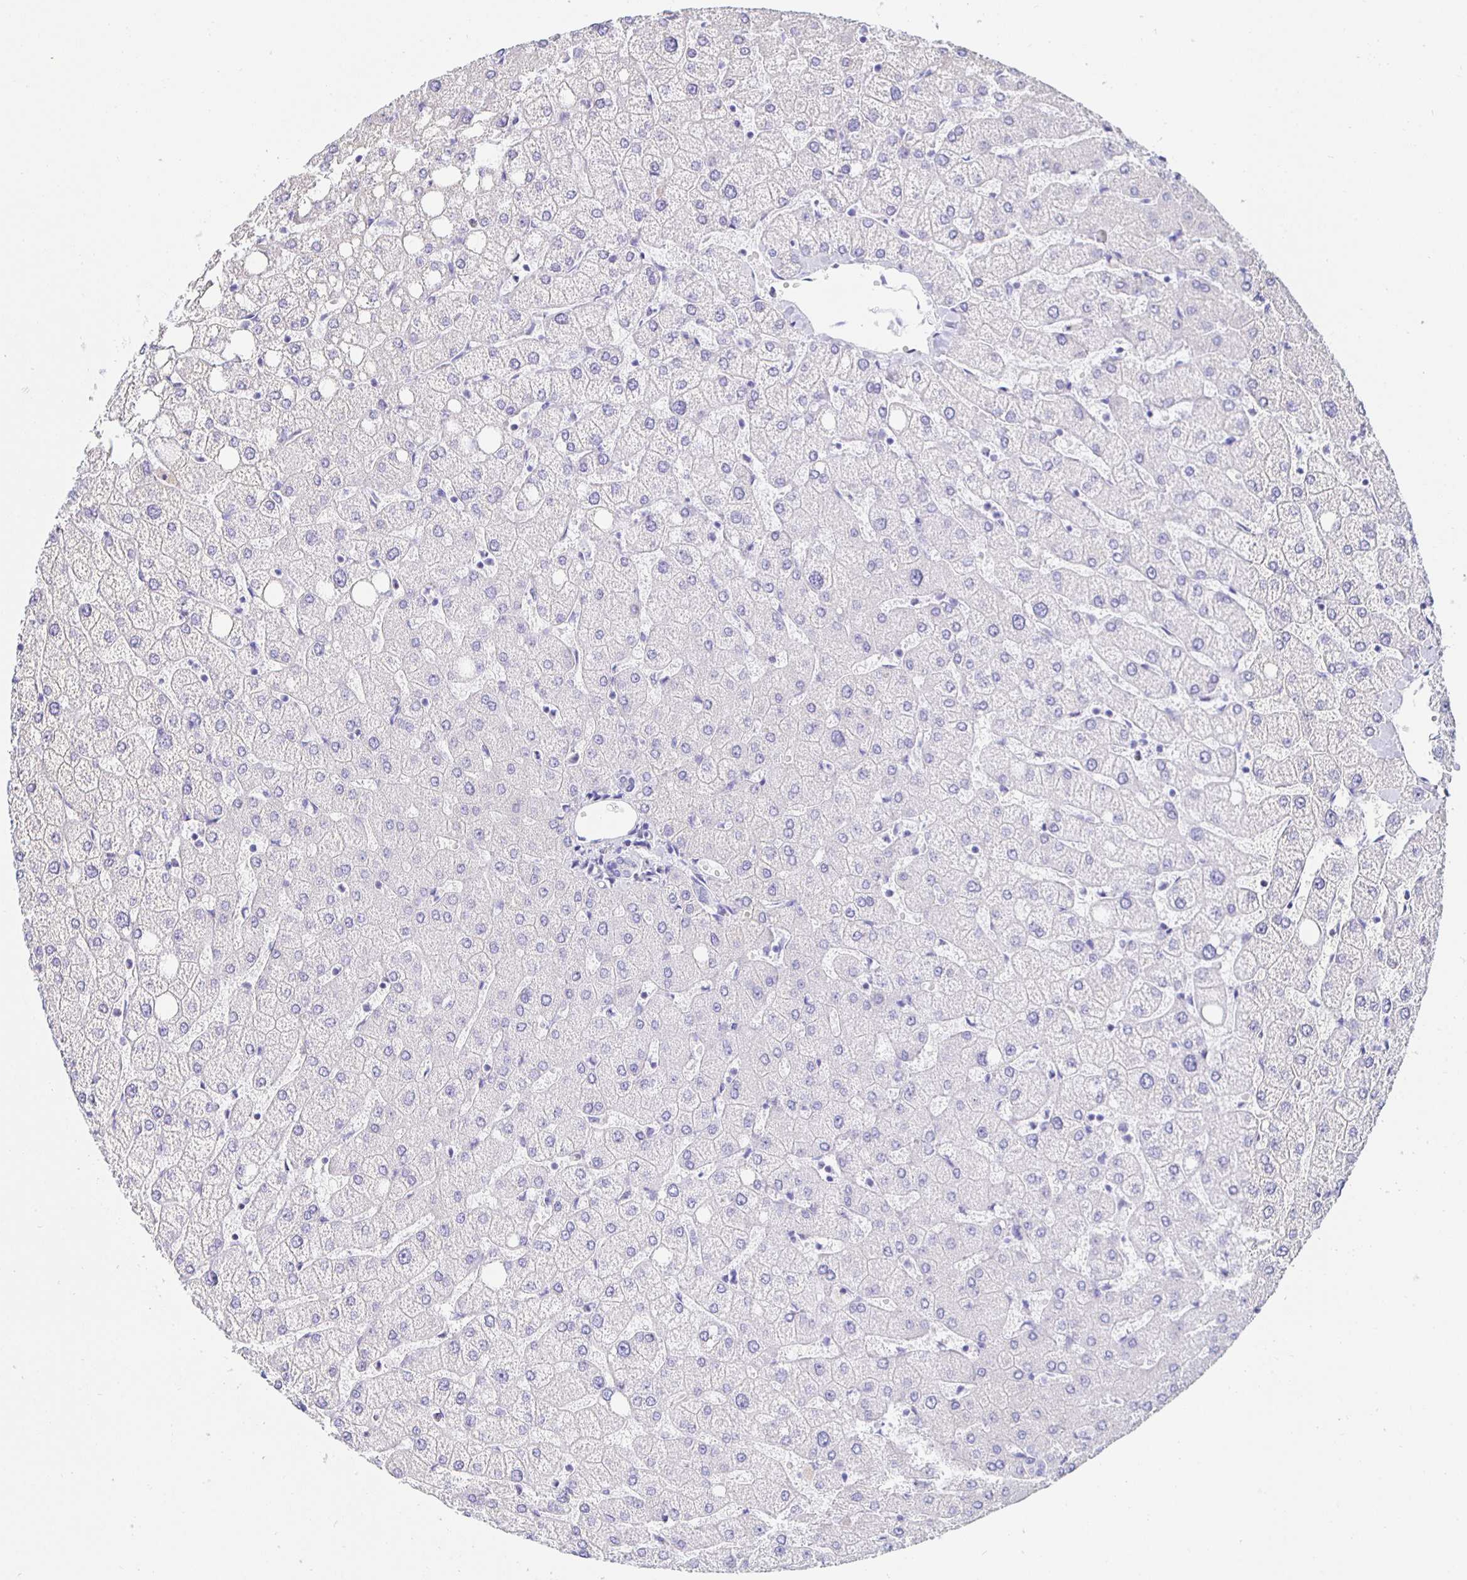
{"staining": {"intensity": "negative", "quantity": "none", "location": "none"}, "tissue": "liver", "cell_type": "Cholangiocytes", "image_type": "normal", "snomed": [{"axis": "morphology", "description": "Normal tissue, NOS"}, {"axis": "topography", "description": "Liver"}], "caption": "Immunohistochemistry (IHC) of unremarkable liver displays no expression in cholangiocytes.", "gene": "HSPA4L", "patient": {"sex": "female", "age": 54}}